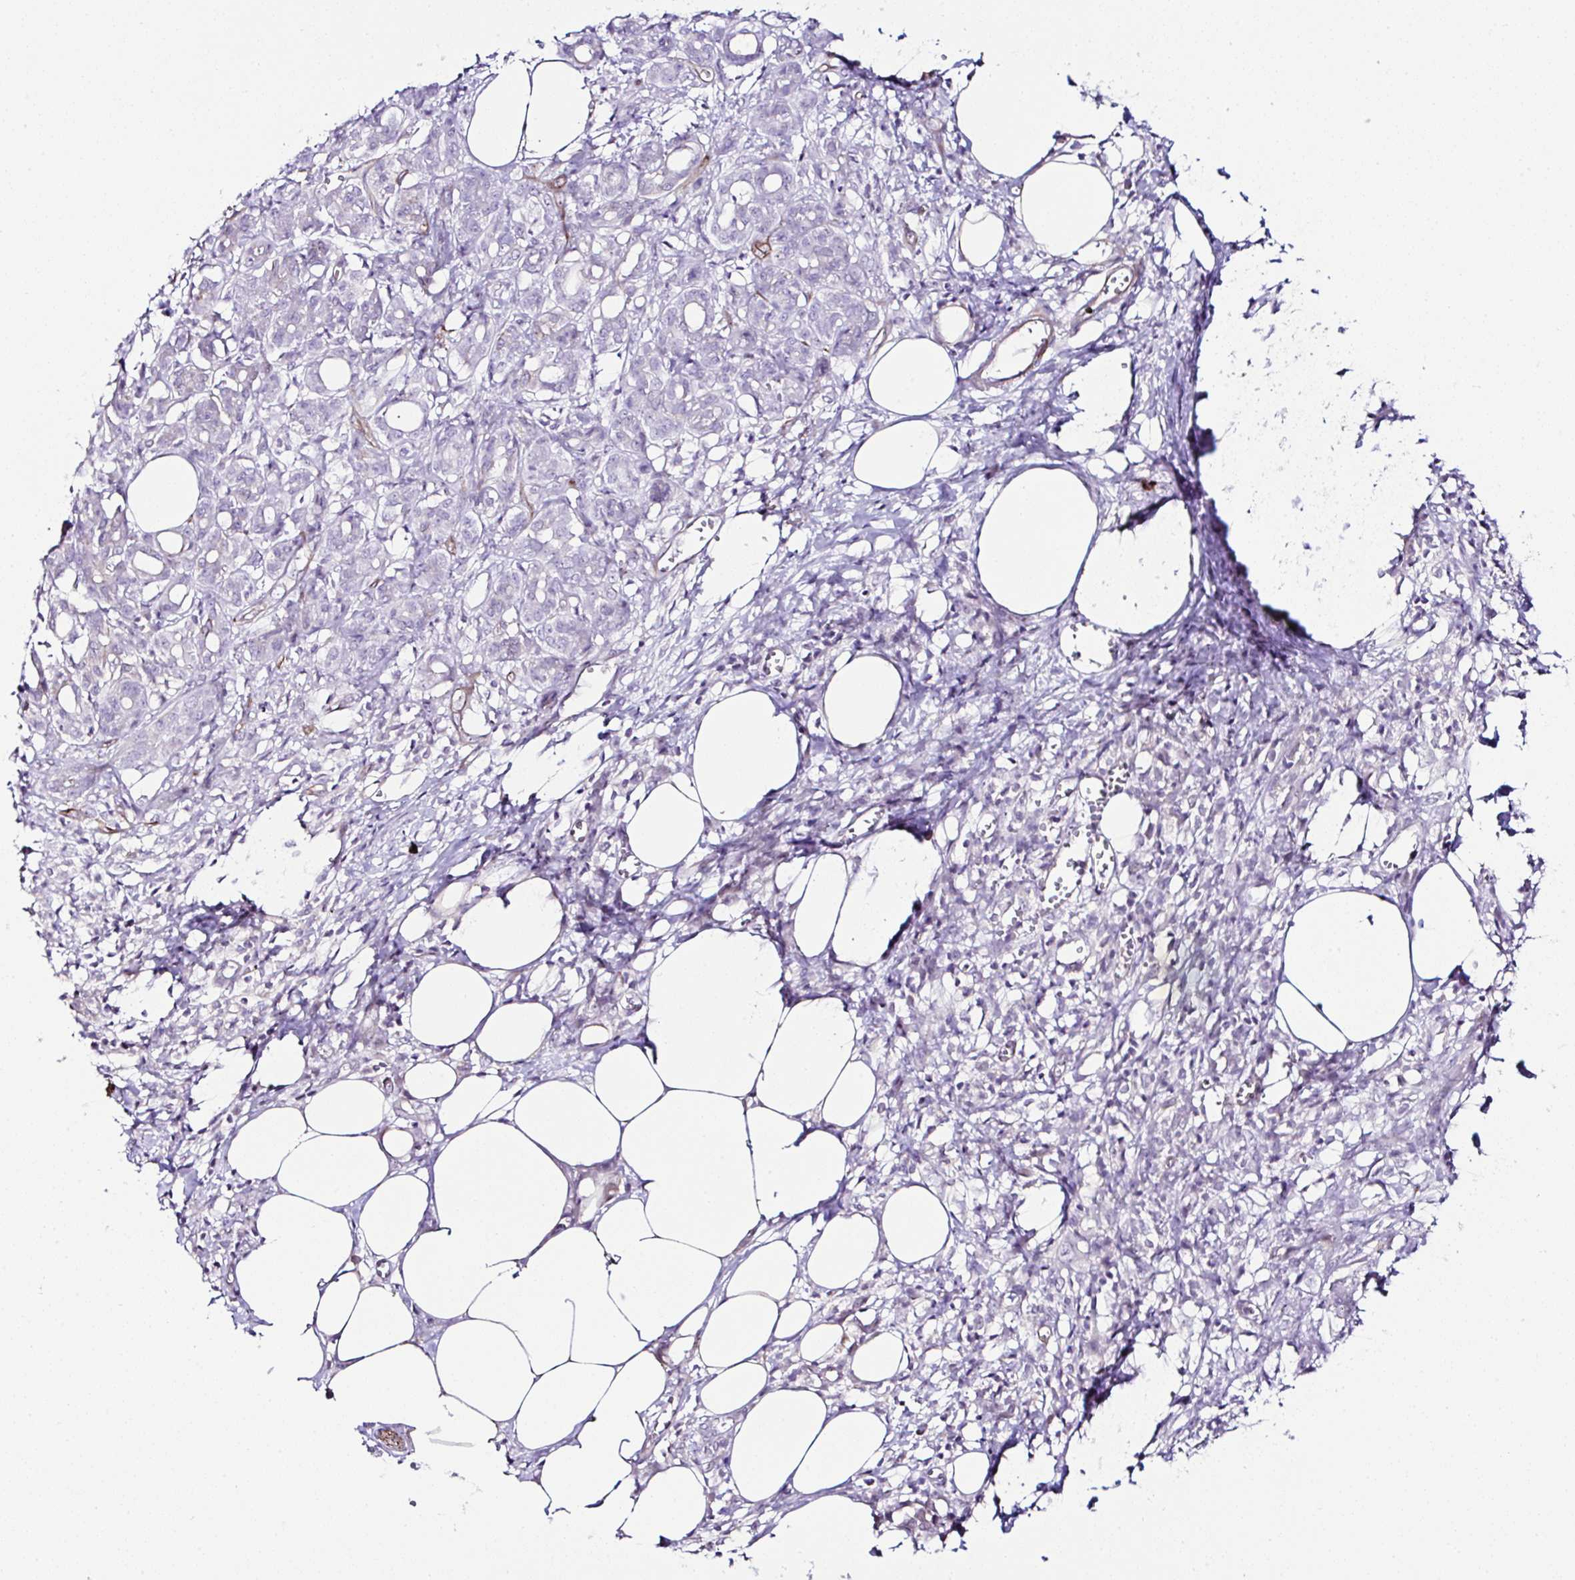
{"staining": {"intensity": "negative", "quantity": "none", "location": "none"}, "tissue": "pancreatic cancer", "cell_type": "Tumor cells", "image_type": "cancer", "snomed": [{"axis": "morphology", "description": "Adenocarcinoma, NOS"}, {"axis": "topography", "description": "Pancreas"}], "caption": "Pancreatic cancer stained for a protein using immunohistochemistry exhibits no positivity tumor cells.", "gene": "FBXO34", "patient": {"sex": "female", "age": 73}}